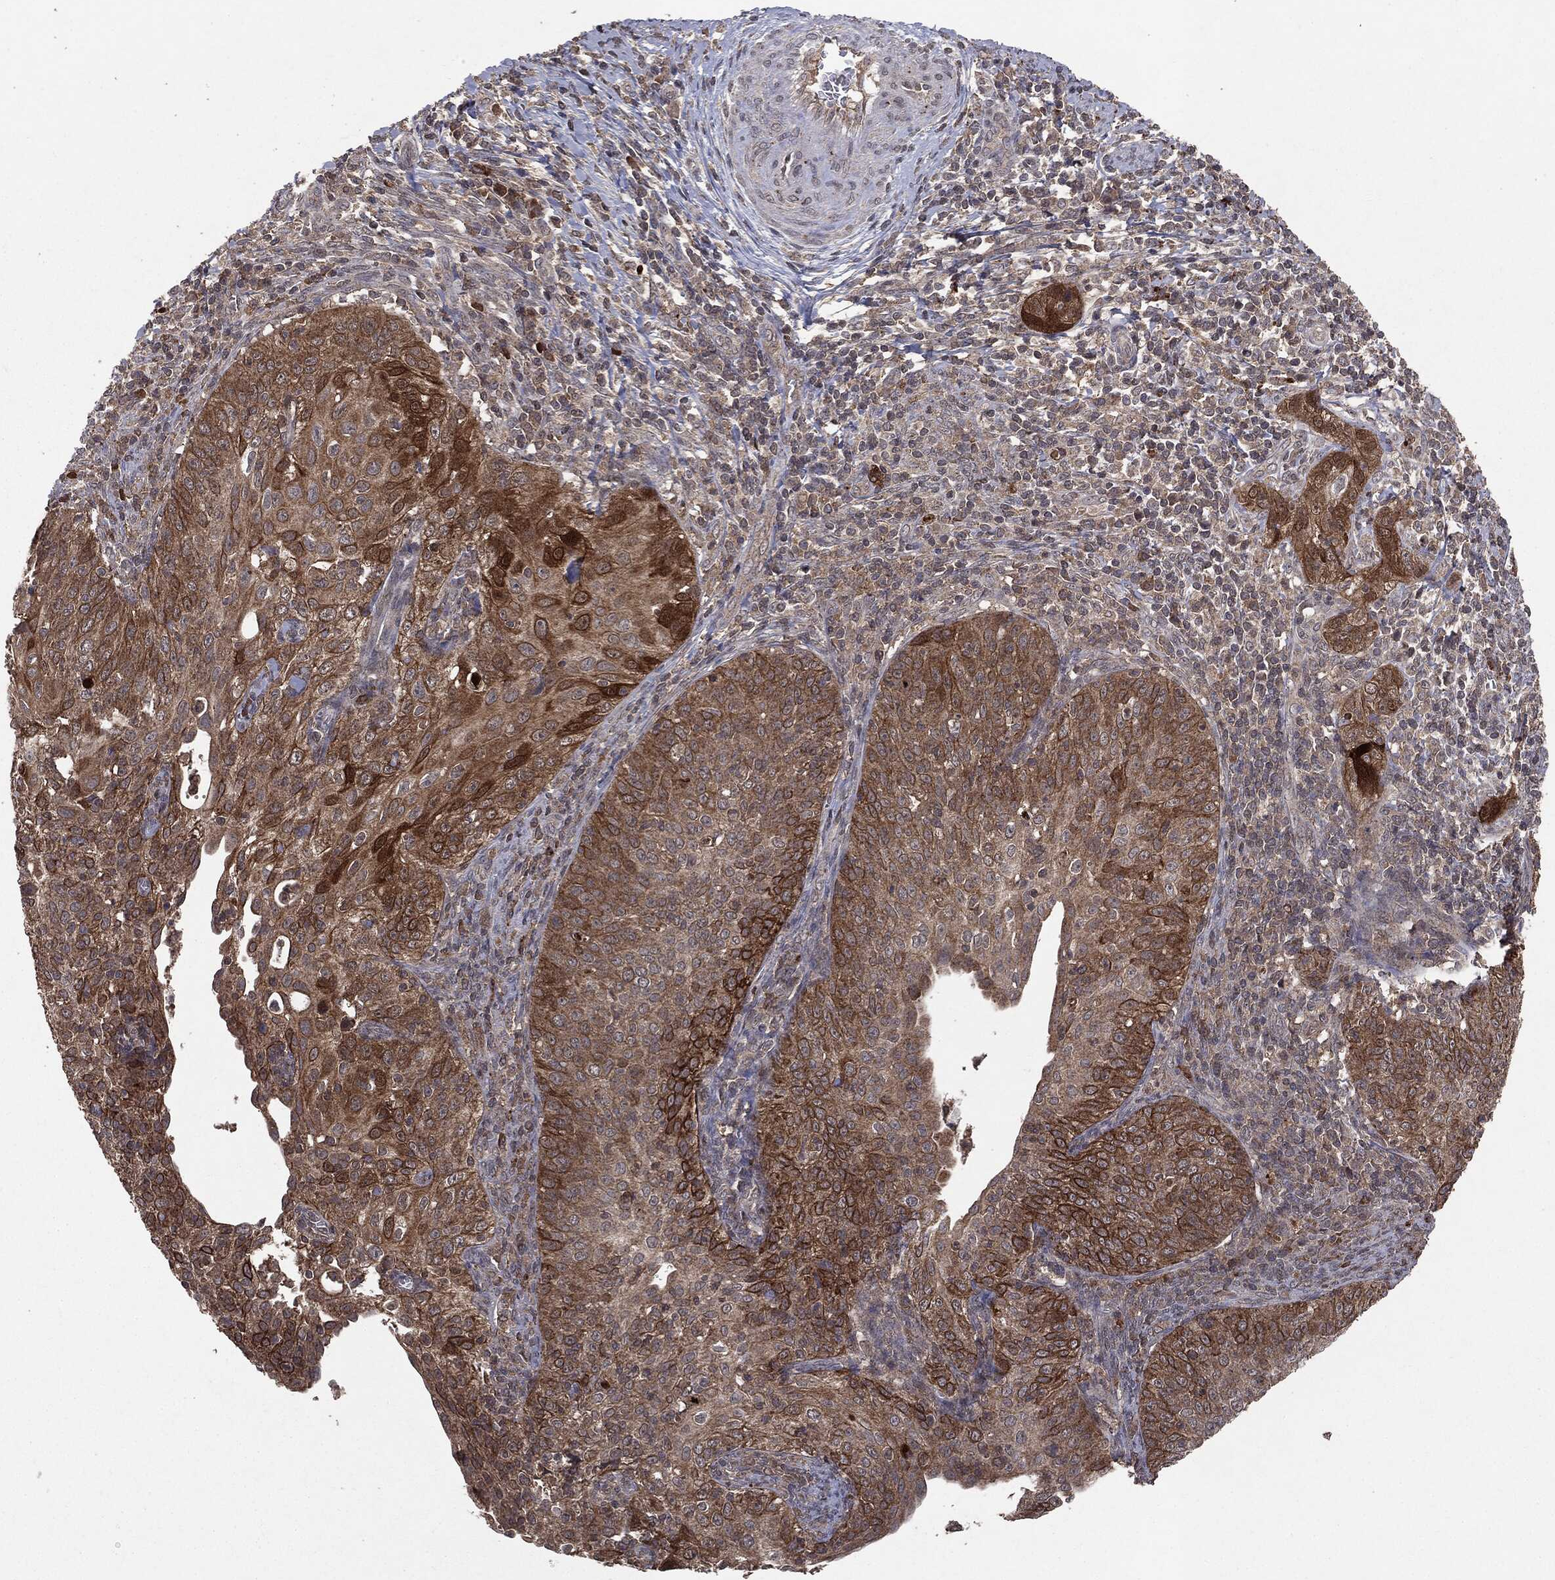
{"staining": {"intensity": "moderate", "quantity": ">75%", "location": "cytoplasmic/membranous"}, "tissue": "cervical cancer", "cell_type": "Tumor cells", "image_type": "cancer", "snomed": [{"axis": "morphology", "description": "Squamous cell carcinoma, NOS"}, {"axis": "topography", "description": "Cervix"}], "caption": "IHC histopathology image of neoplastic tissue: cervical squamous cell carcinoma stained using immunohistochemistry shows medium levels of moderate protein expression localized specifically in the cytoplasmic/membranous of tumor cells, appearing as a cytoplasmic/membranous brown color.", "gene": "MTOR", "patient": {"sex": "female", "age": 30}}